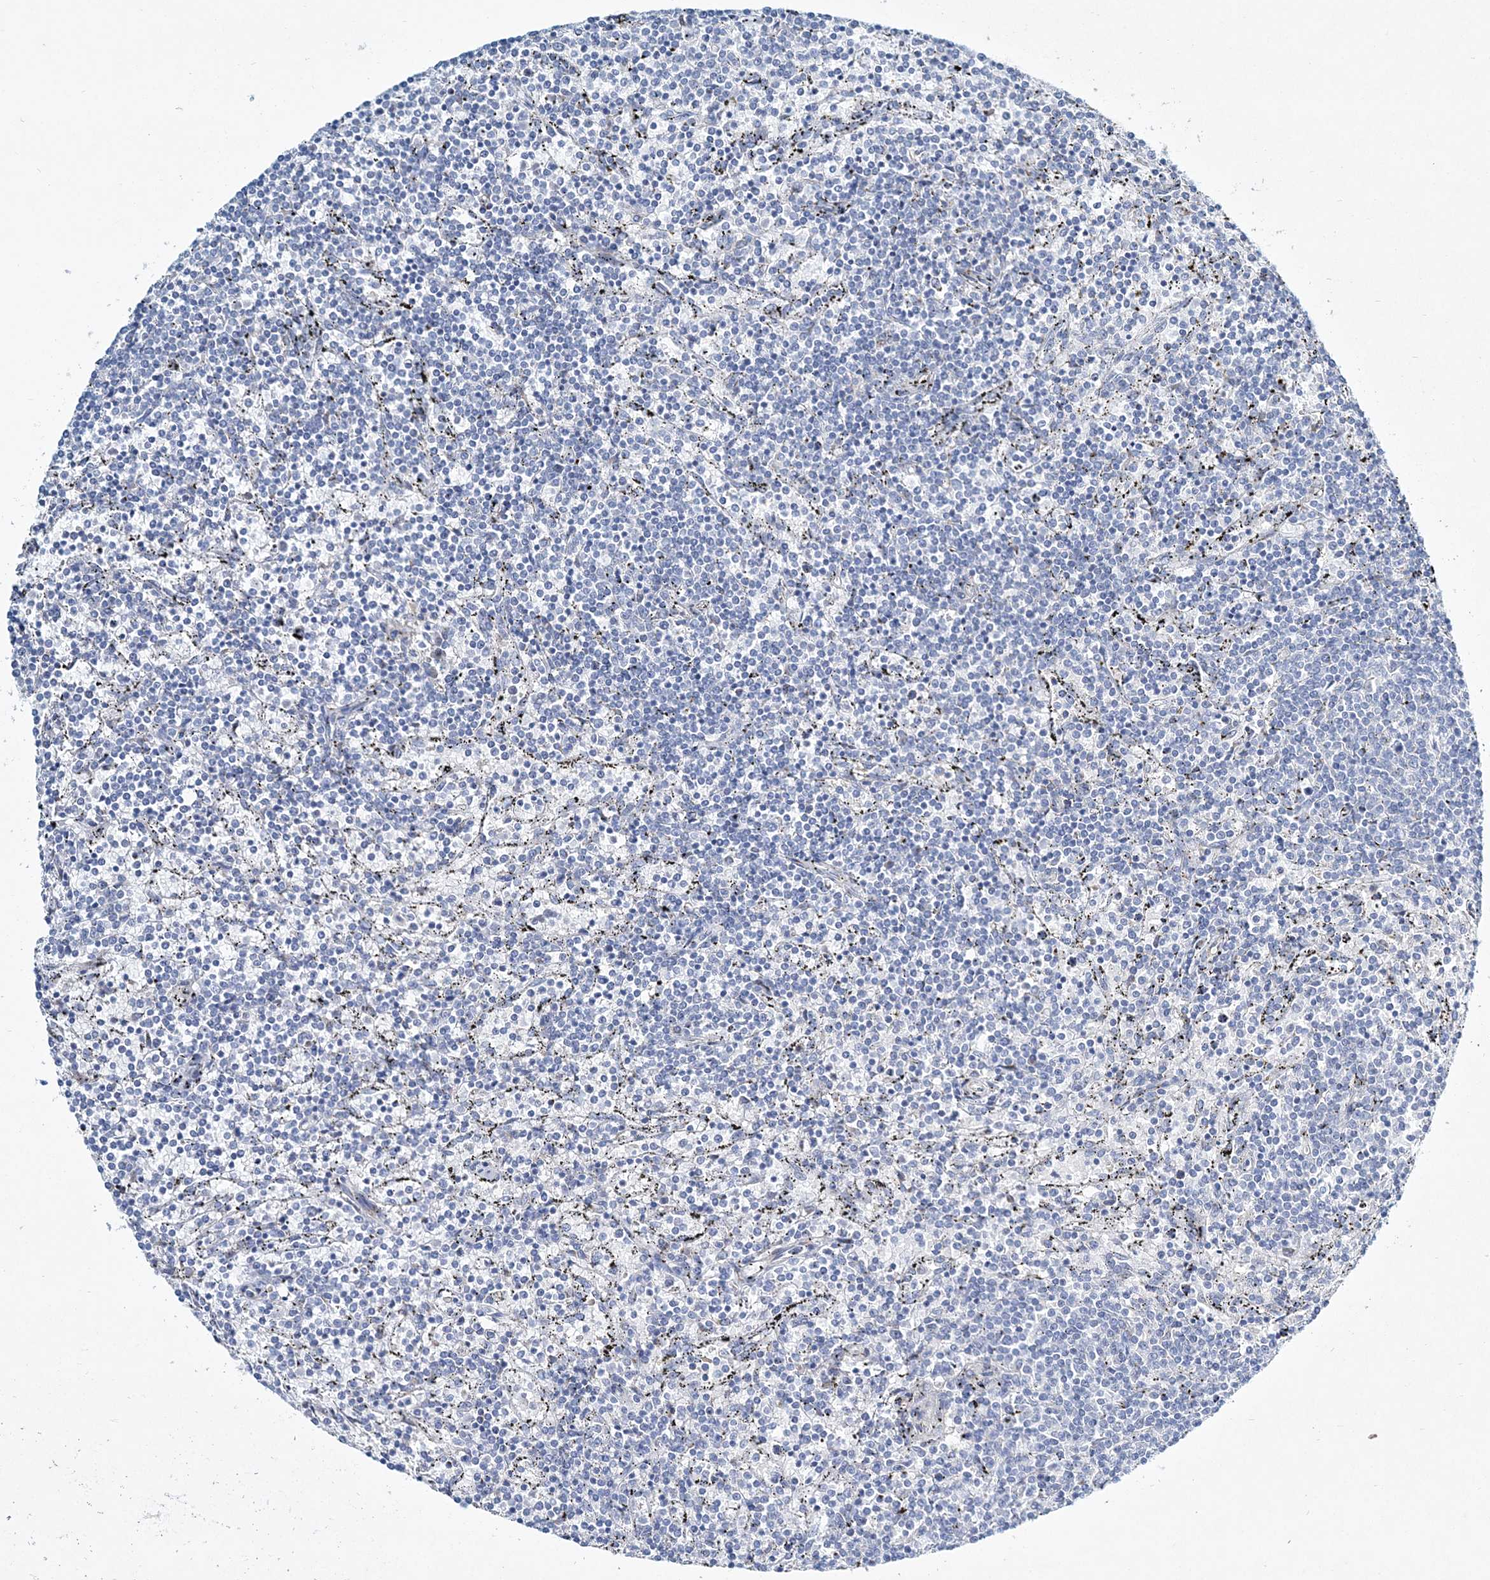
{"staining": {"intensity": "negative", "quantity": "none", "location": "none"}, "tissue": "lymphoma", "cell_type": "Tumor cells", "image_type": "cancer", "snomed": [{"axis": "morphology", "description": "Malignant lymphoma, non-Hodgkin's type, Low grade"}, {"axis": "topography", "description": "Spleen"}], "caption": "This is an immunohistochemistry (IHC) image of lymphoma. There is no positivity in tumor cells.", "gene": "ADGRL1", "patient": {"sex": "female", "age": 50}}